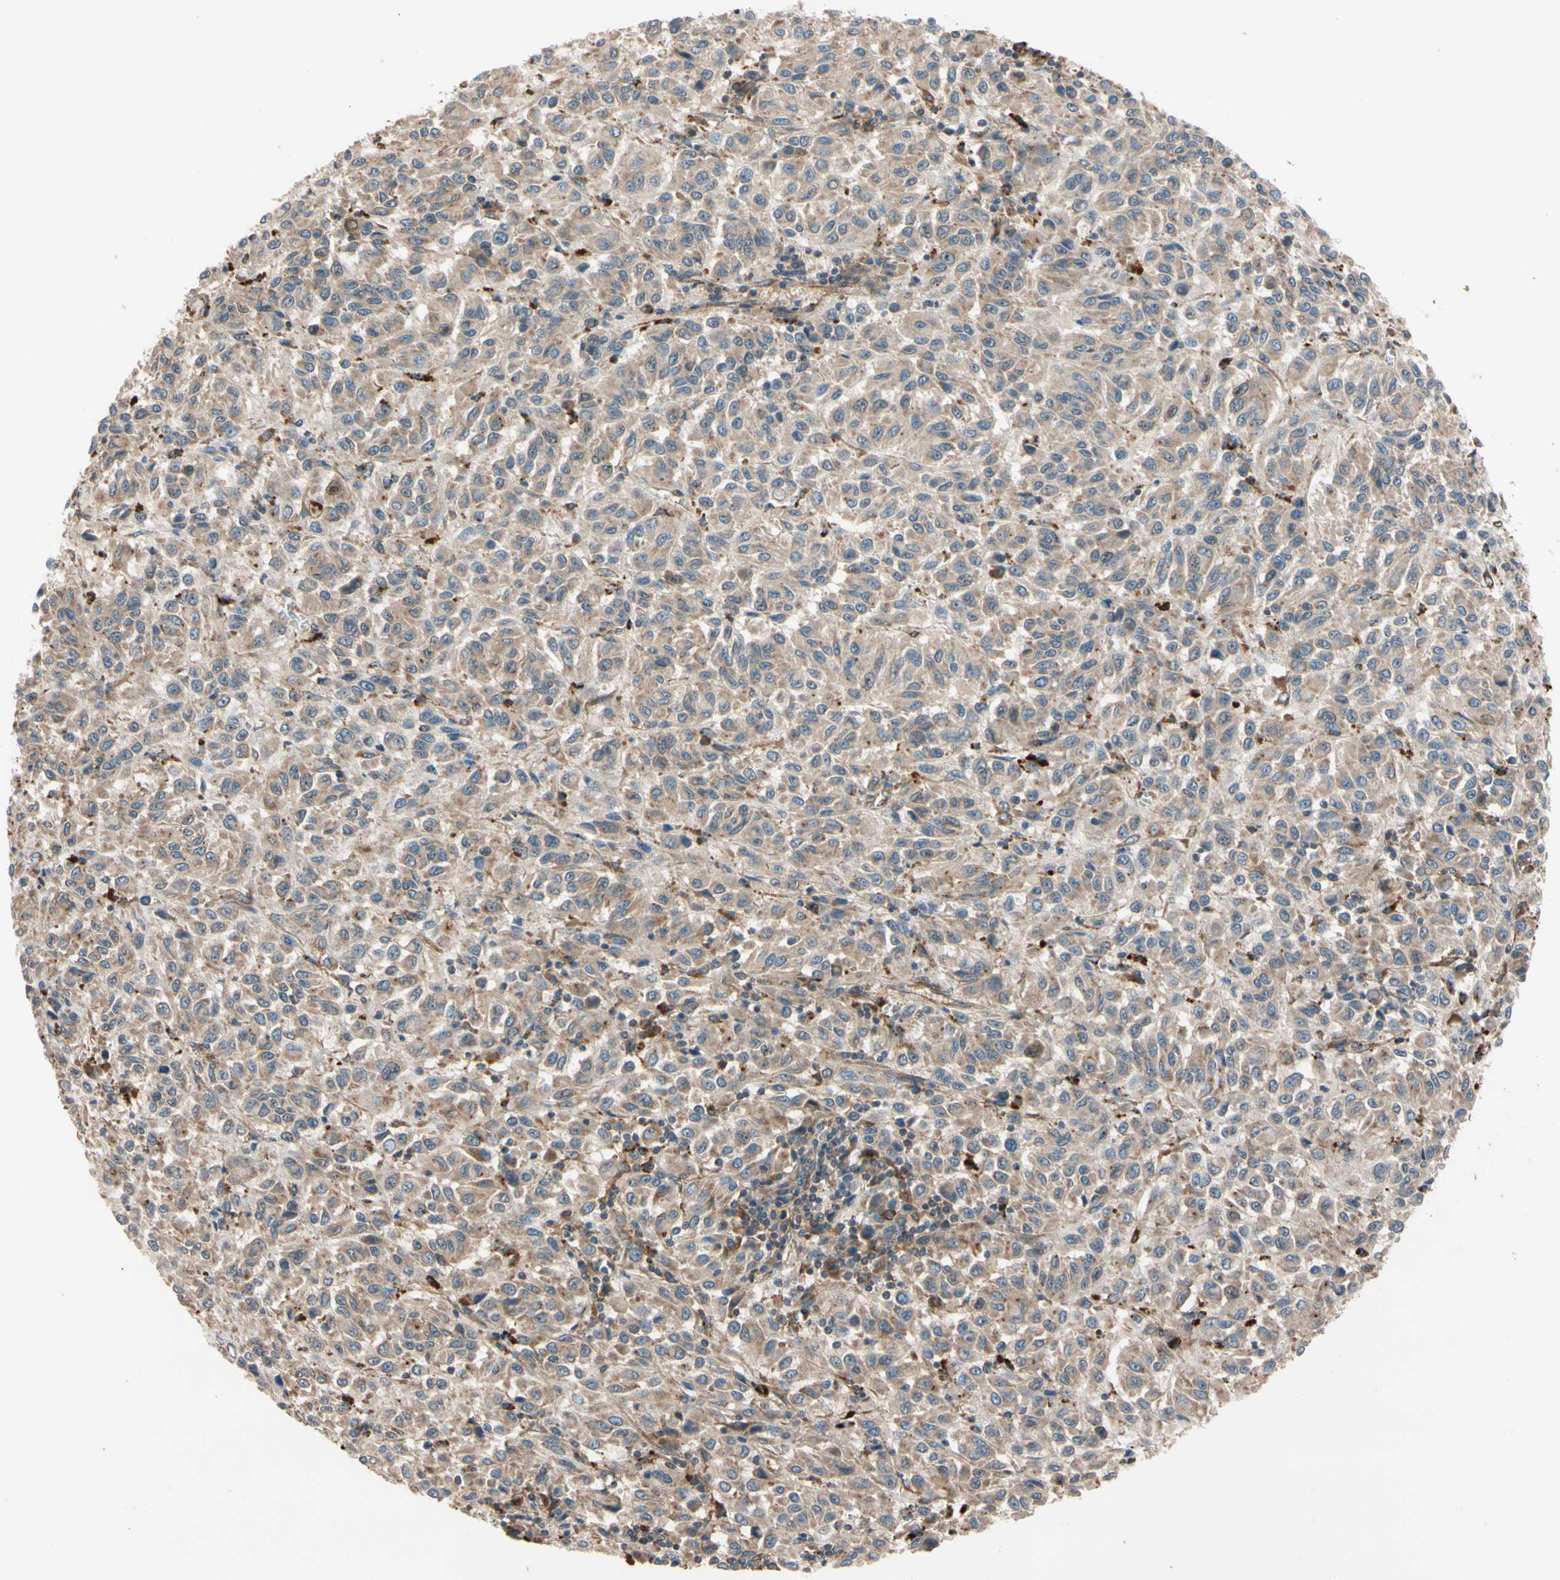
{"staining": {"intensity": "moderate", "quantity": ">75%", "location": "cytoplasmic/membranous"}, "tissue": "melanoma", "cell_type": "Tumor cells", "image_type": "cancer", "snomed": [{"axis": "morphology", "description": "Malignant melanoma, Metastatic site"}, {"axis": "topography", "description": "Lung"}], "caption": "Immunohistochemistry (IHC) image of neoplastic tissue: human melanoma stained using IHC displays medium levels of moderate protein expression localized specifically in the cytoplasmic/membranous of tumor cells, appearing as a cytoplasmic/membranous brown color.", "gene": "PHYH", "patient": {"sex": "male", "age": 64}}